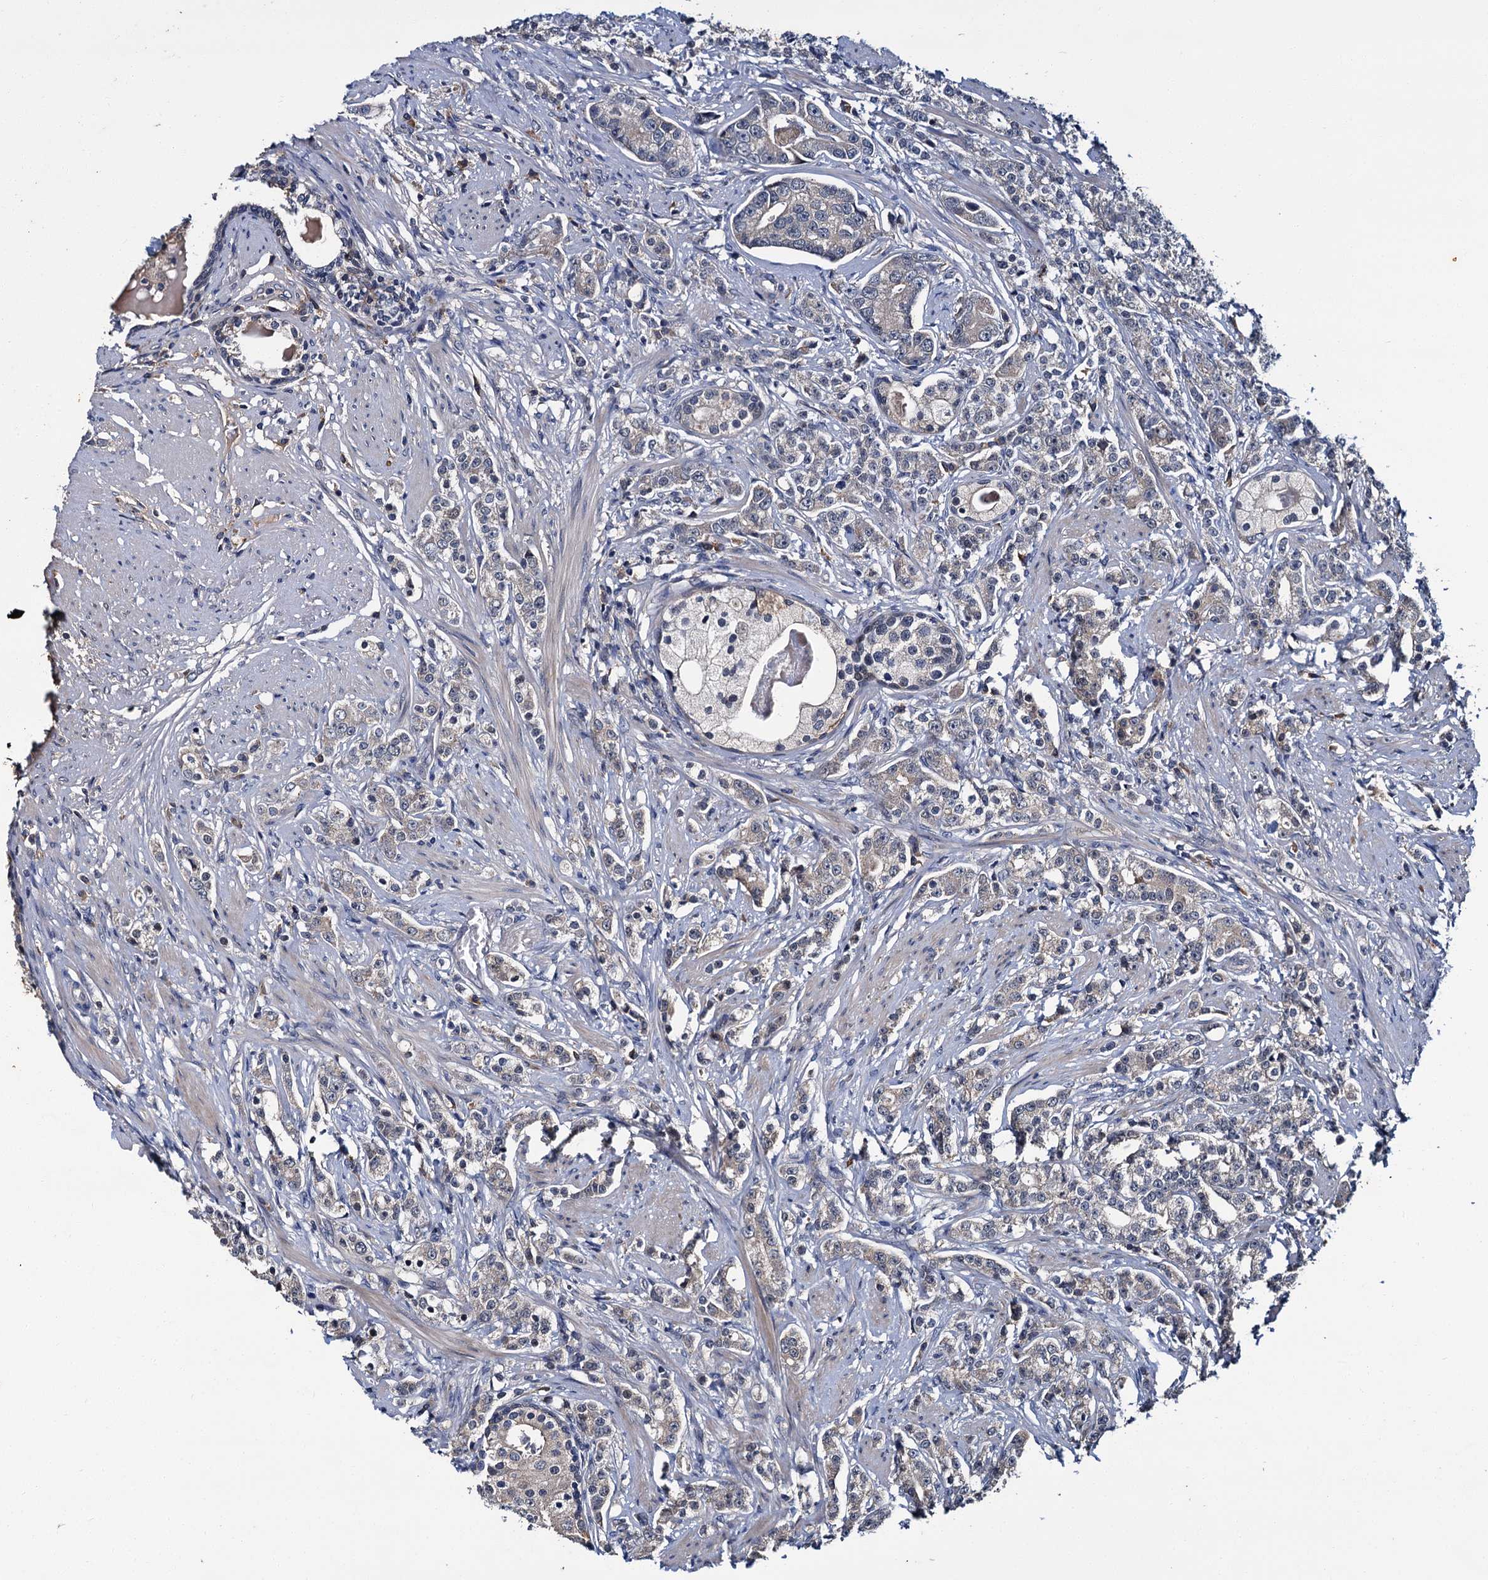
{"staining": {"intensity": "weak", "quantity": "<25%", "location": "cytoplasmic/membranous"}, "tissue": "prostate cancer", "cell_type": "Tumor cells", "image_type": "cancer", "snomed": [{"axis": "morphology", "description": "Adenocarcinoma, High grade"}, {"axis": "topography", "description": "Prostate"}], "caption": "Tumor cells show no significant protein expression in prostate cancer (adenocarcinoma (high-grade)).", "gene": "SLC46A3", "patient": {"sex": "male", "age": 69}}